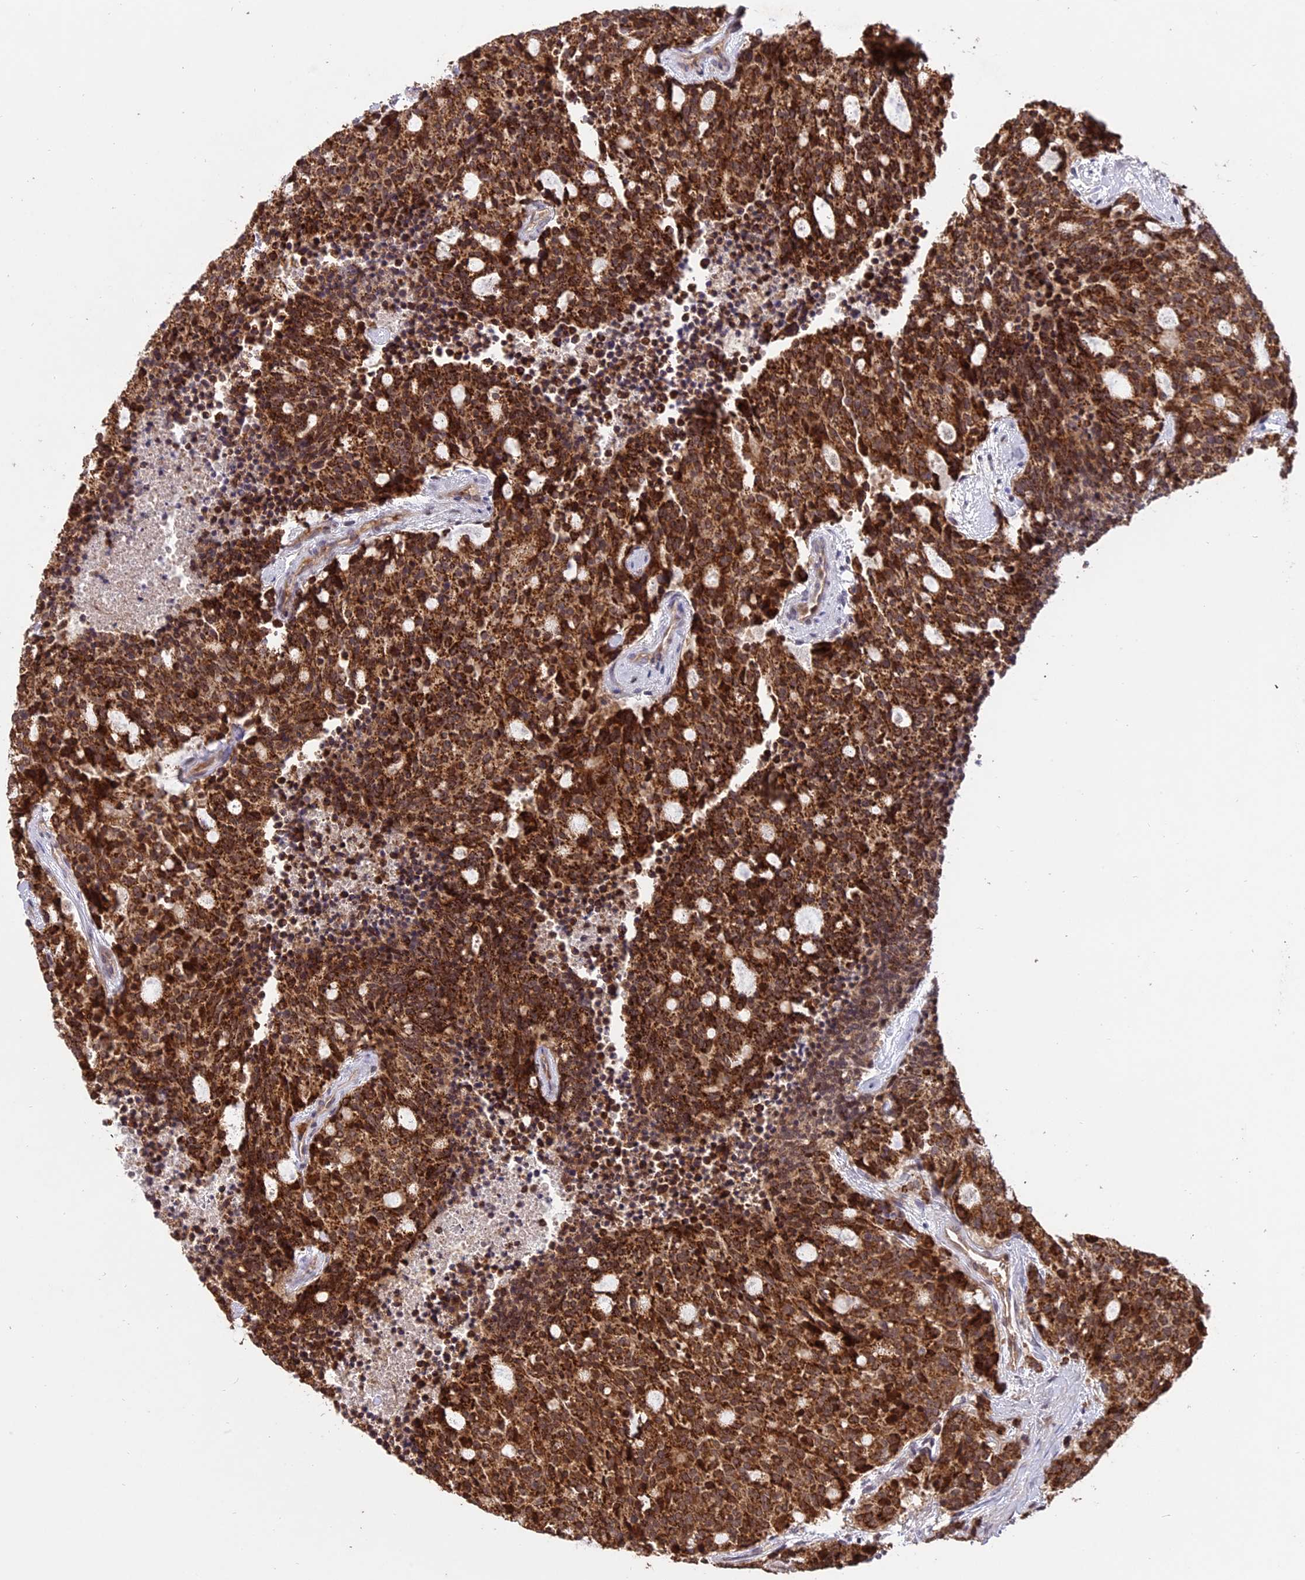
{"staining": {"intensity": "strong", "quantity": ">75%", "location": "cytoplasmic/membranous"}, "tissue": "carcinoid", "cell_type": "Tumor cells", "image_type": "cancer", "snomed": [{"axis": "morphology", "description": "Carcinoid, malignant, NOS"}, {"axis": "topography", "description": "Pancreas"}], "caption": "Immunohistochemical staining of malignant carcinoid reveals high levels of strong cytoplasmic/membranous staining in approximately >75% of tumor cells.", "gene": "TIGD7", "patient": {"sex": "female", "age": 54}}